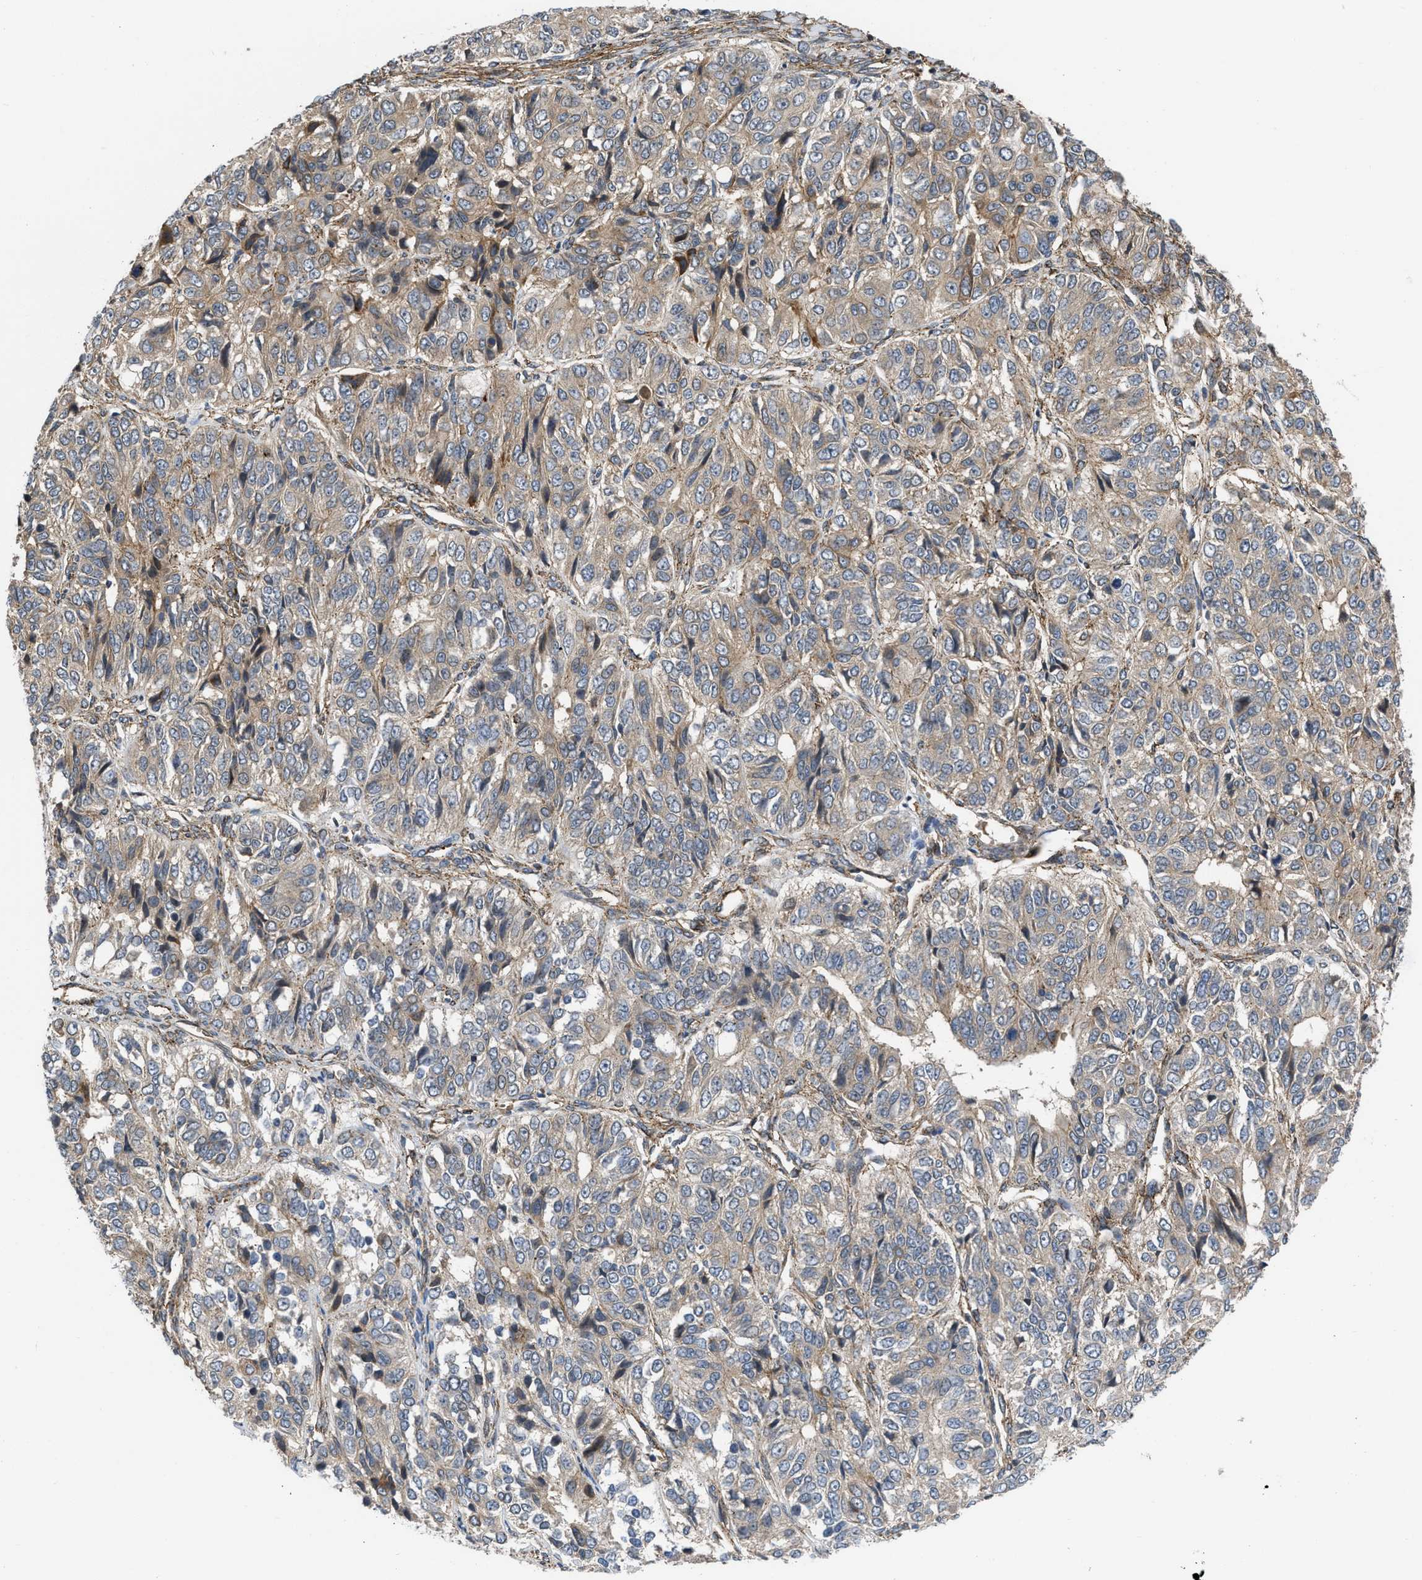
{"staining": {"intensity": "weak", "quantity": "<25%", "location": "cytoplasmic/membranous"}, "tissue": "ovarian cancer", "cell_type": "Tumor cells", "image_type": "cancer", "snomed": [{"axis": "morphology", "description": "Carcinoma, endometroid"}, {"axis": "topography", "description": "Ovary"}], "caption": "Tumor cells show no significant positivity in ovarian cancer.", "gene": "GPATCH2L", "patient": {"sex": "female", "age": 51}}